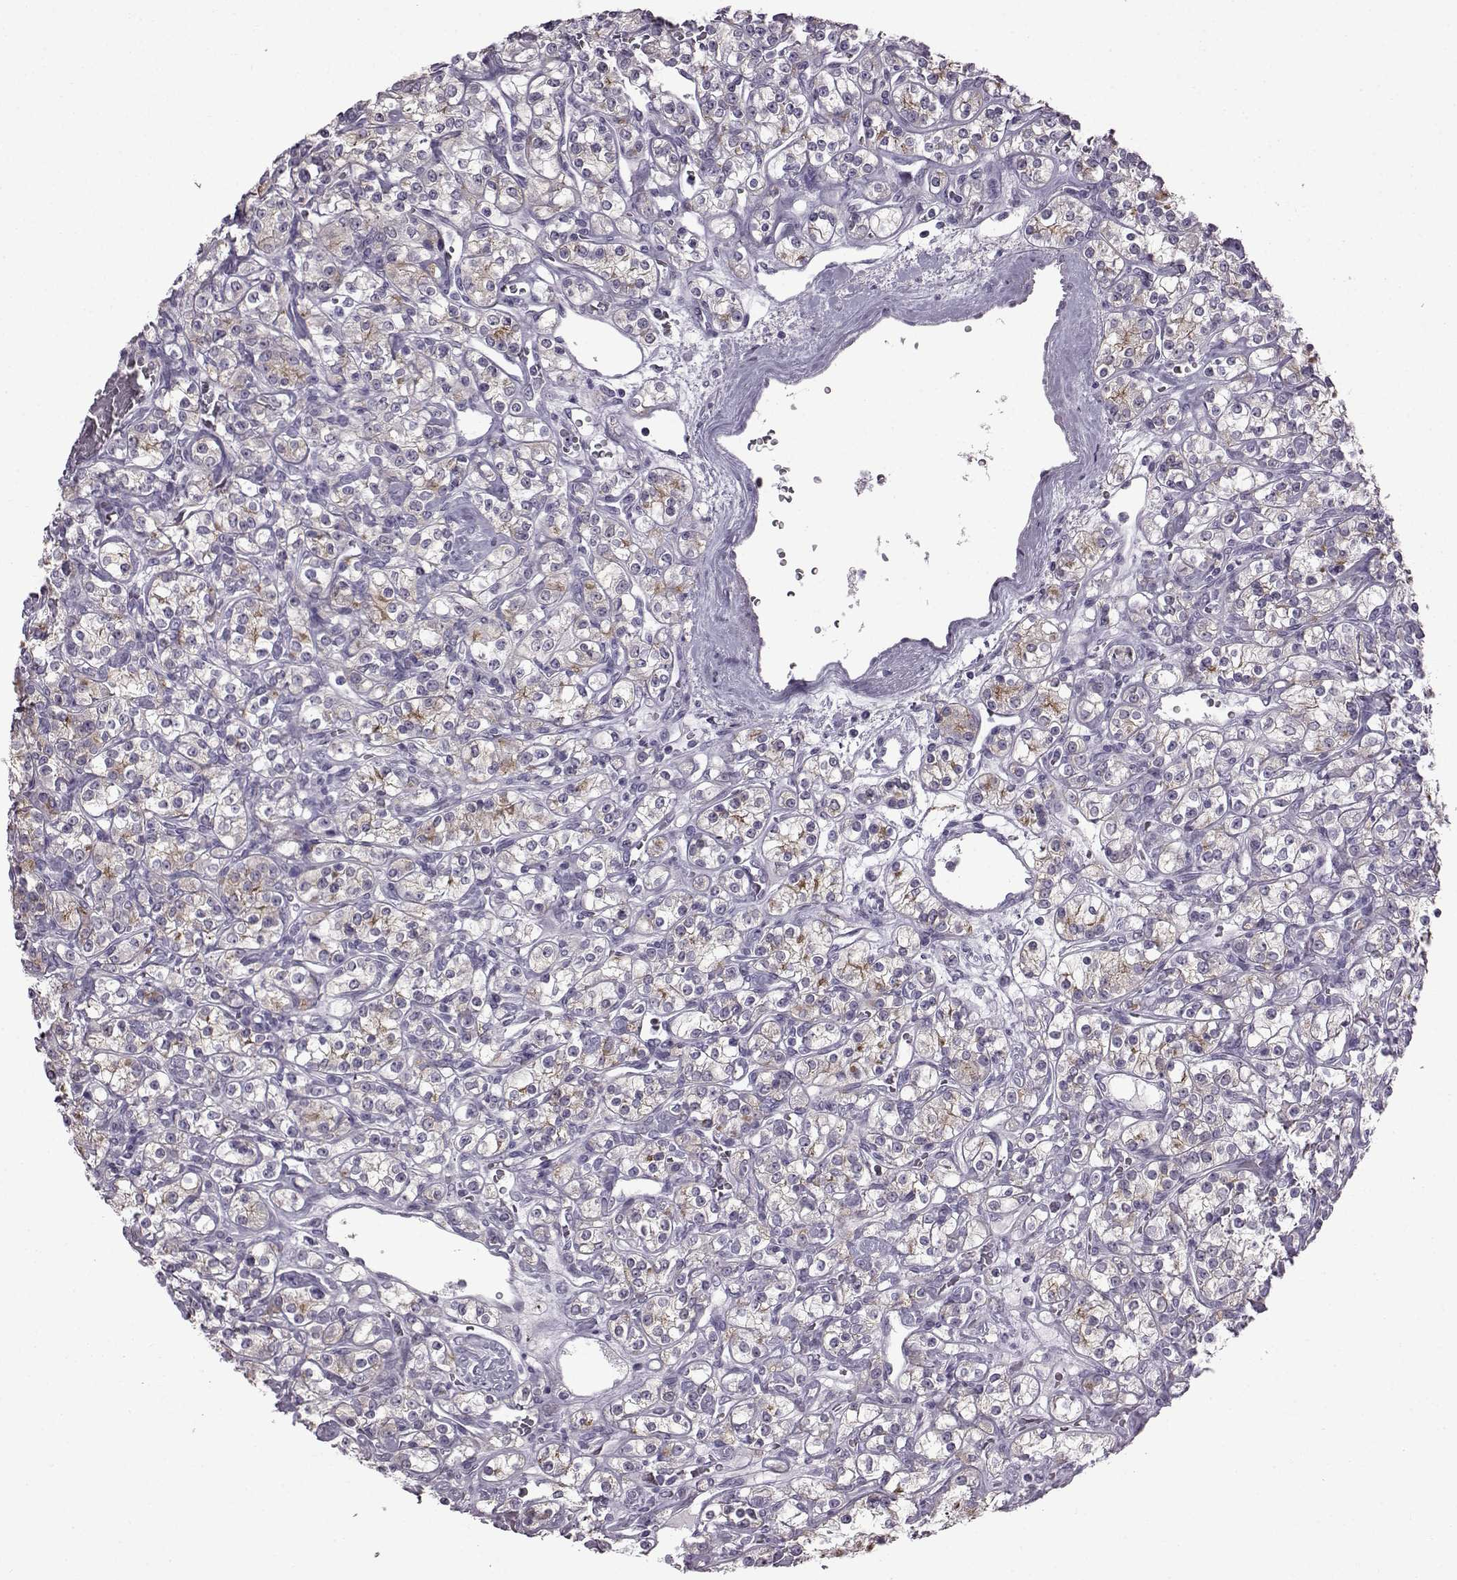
{"staining": {"intensity": "weak", "quantity": "<25%", "location": "cytoplasmic/membranous"}, "tissue": "renal cancer", "cell_type": "Tumor cells", "image_type": "cancer", "snomed": [{"axis": "morphology", "description": "Adenocarcinoma, NOS"}, {"axis": "topography", "description": "Kidney"}], "caption": "Tumor cells are negative for brown protein staining in renal cancer.", "gene": "SLC28A2", "patient": {"sex": "male", "age": 77}}